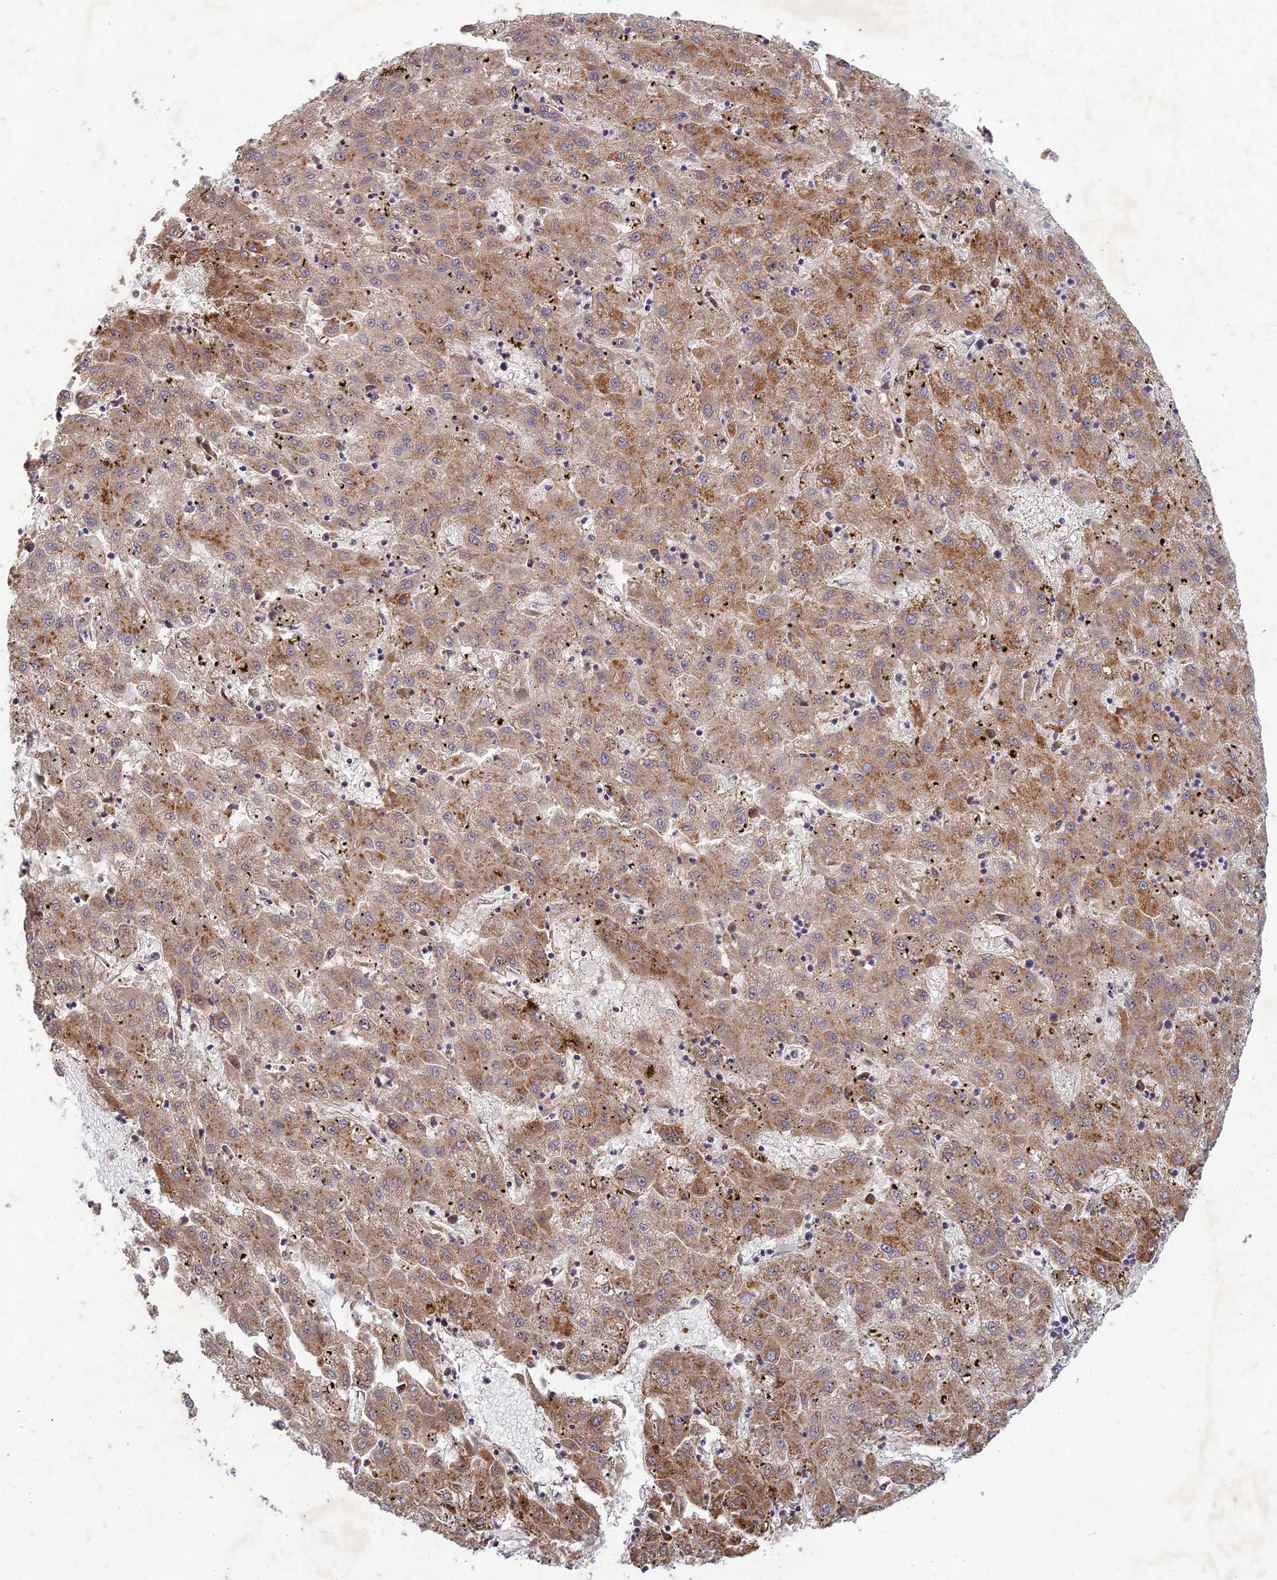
{"staining": {"intensity": "strong", "quantity": "25%-75%", "location": "cytoplasmic/membranous"}, "tissue": "liver cancer", "cell_type": "Tumor cells", "image_type": "cancer", "snomed": [{"axis": "morphology", "description": "Carcinoma, Hepatocellular, NOS"}, {"axis": "topography", "description": "Liver"}], "caption": "An image of liver hepatocellular carcinoma stained for a protein demonstrates strong cytoplasmic/membranous brown staining in tumor cells.", "gene": "TCF25", "patient": {"sex": "male", "age": 72}}